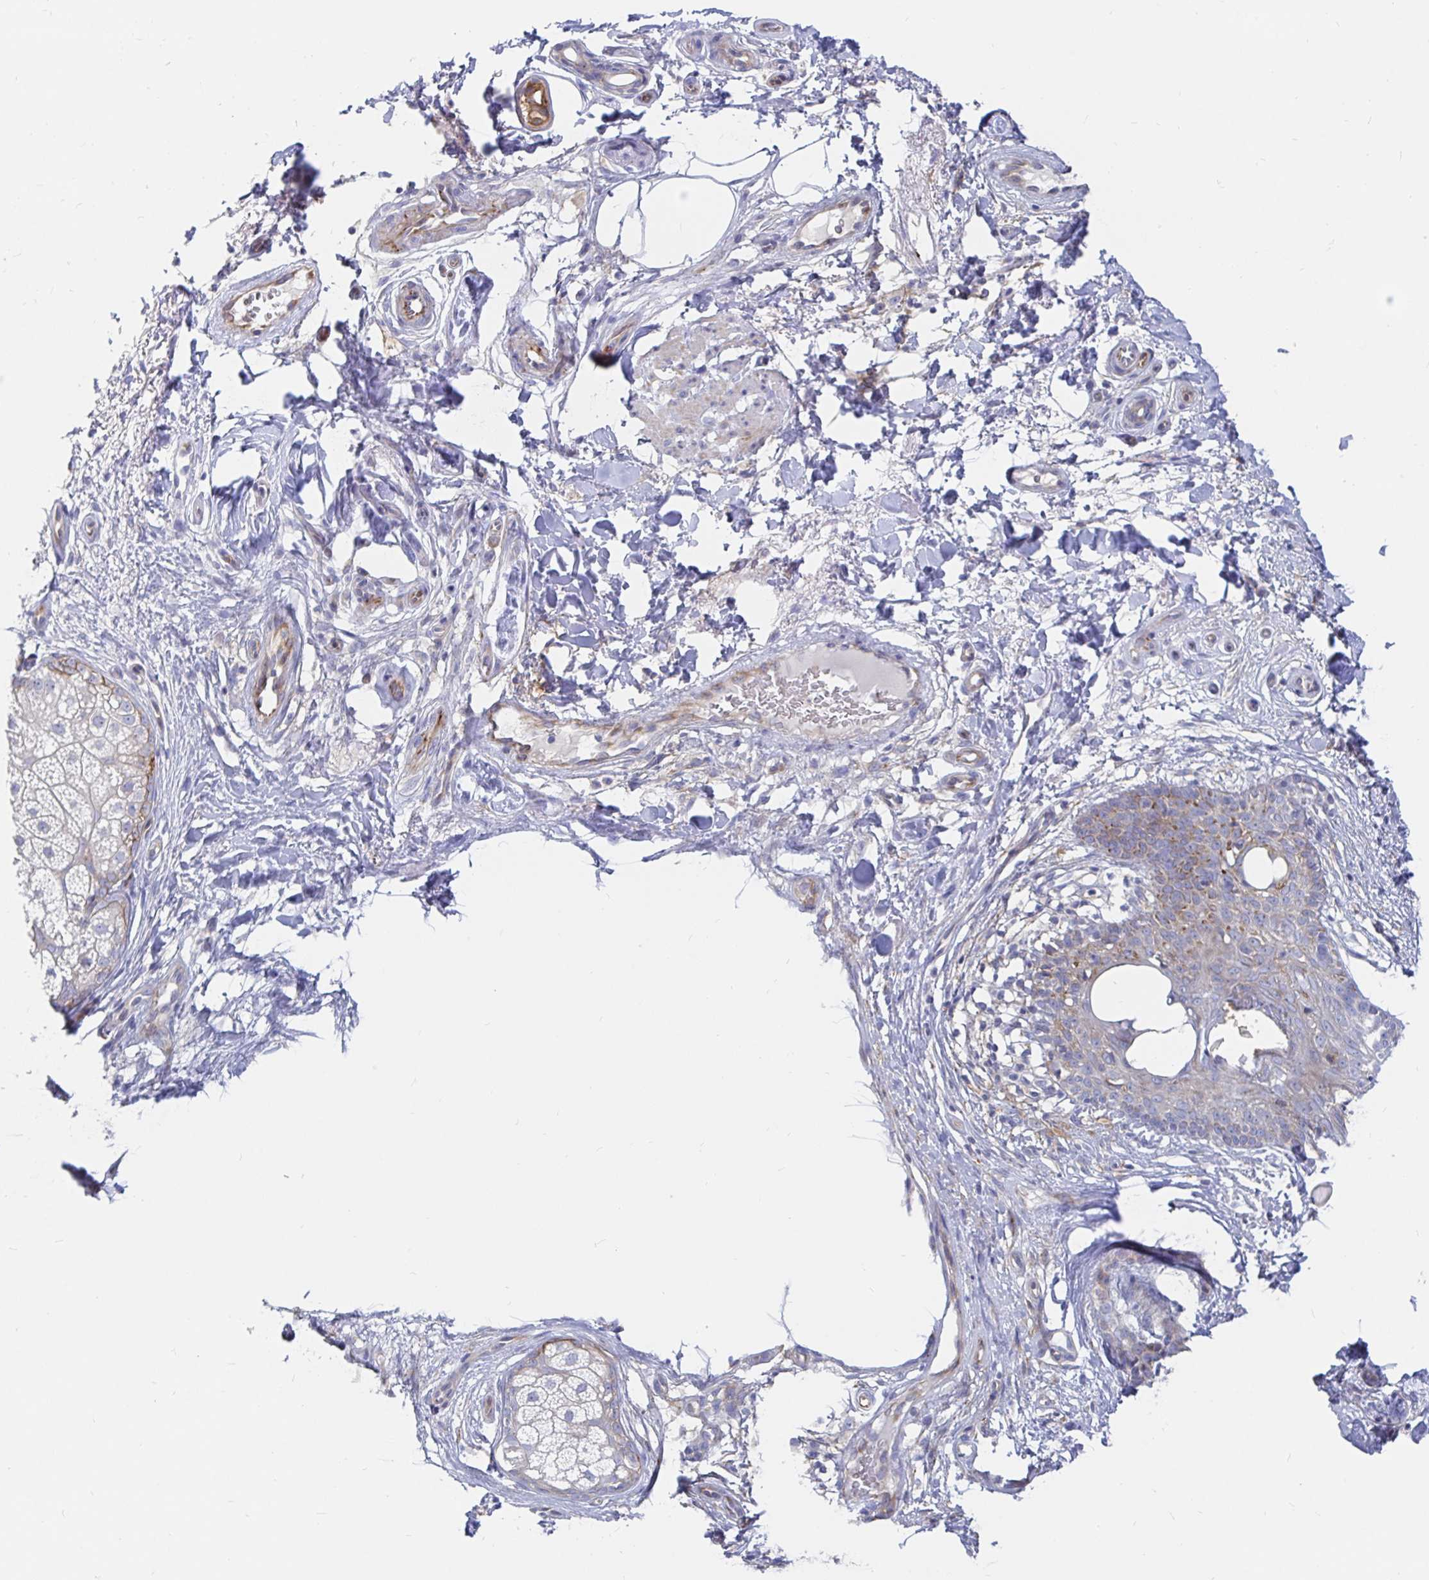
{"staining": {"intensity": "weak", "quantity": "<25%", "location": "cytoplasmic/membranous"}, "tissue": "skin cancer", "cell_type": "Tumor cells", "image_type": "cancer", "snomed": [{"axis": "morphology", "description": "Basal cell carcinoma"}, {"axis": "topography", "description": "Skin"}], "caption": "This is a histopathology image of IHC staining of skin cancer (basal cell carcinoma), which shows no expression in tumor cells.", "gene": "KCTD19", "patient": {"sex": "male", "age": 89}}